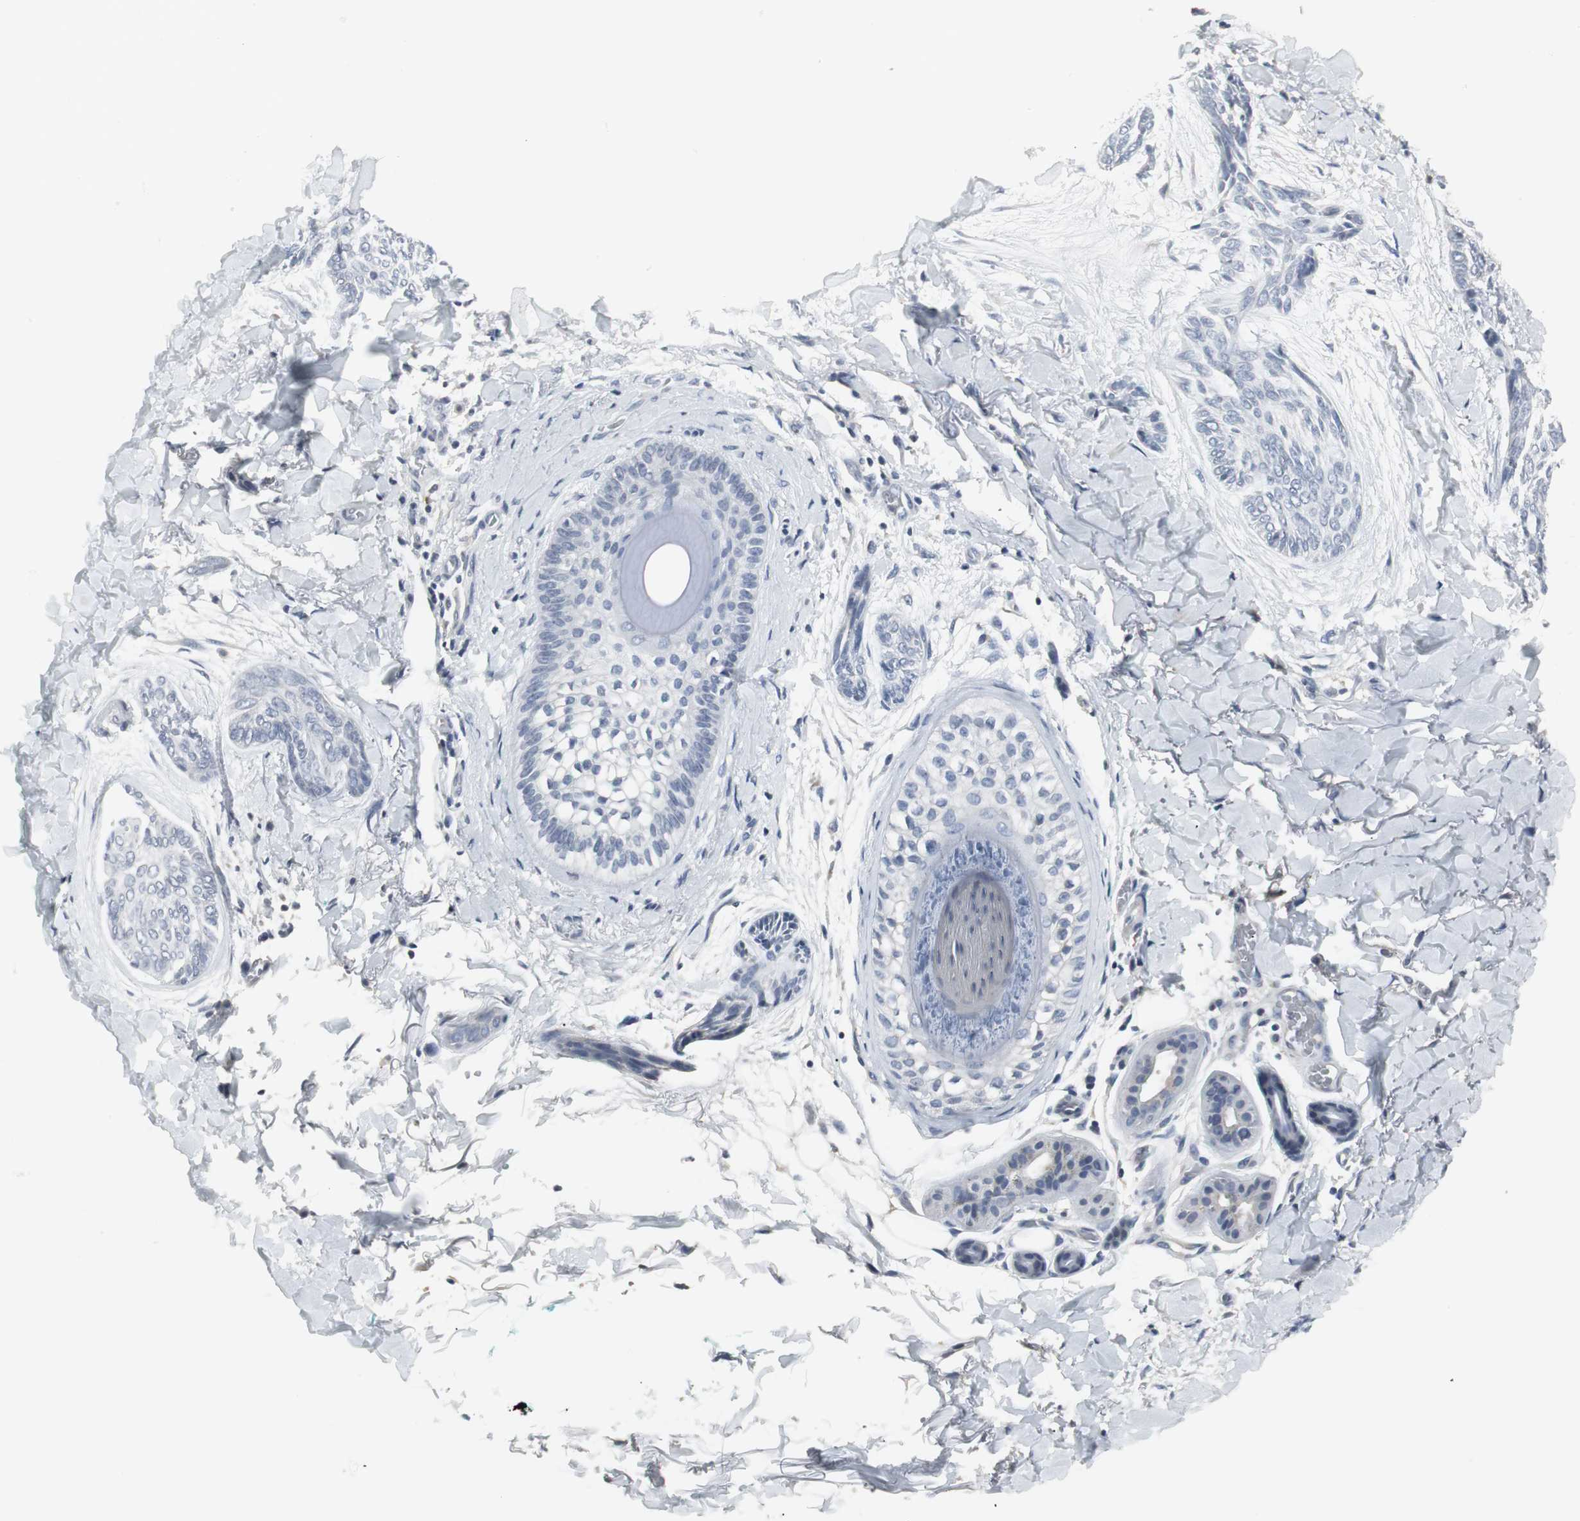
{"staining": {"intensity": "negative", "quantity": "none", "location": "none"}, "tissue": "skin cancer", "cell_type": "Tumor cells", "image_type": "cancer", "snomed": [{"axis": "morphology", "description": "Normal tissue, NOS"}, {"axis": "morphology", "description": "Basal cell carcinoma"}, {"axis": "topography", "description": "Skin"}], "caption": "Immunohistochemical staining of basal cell carcinoma (skin) reveals no significant positivity in tumor cells.", "gene": "SLC2A5", "patient": {"sex": "female", "age": 71}}